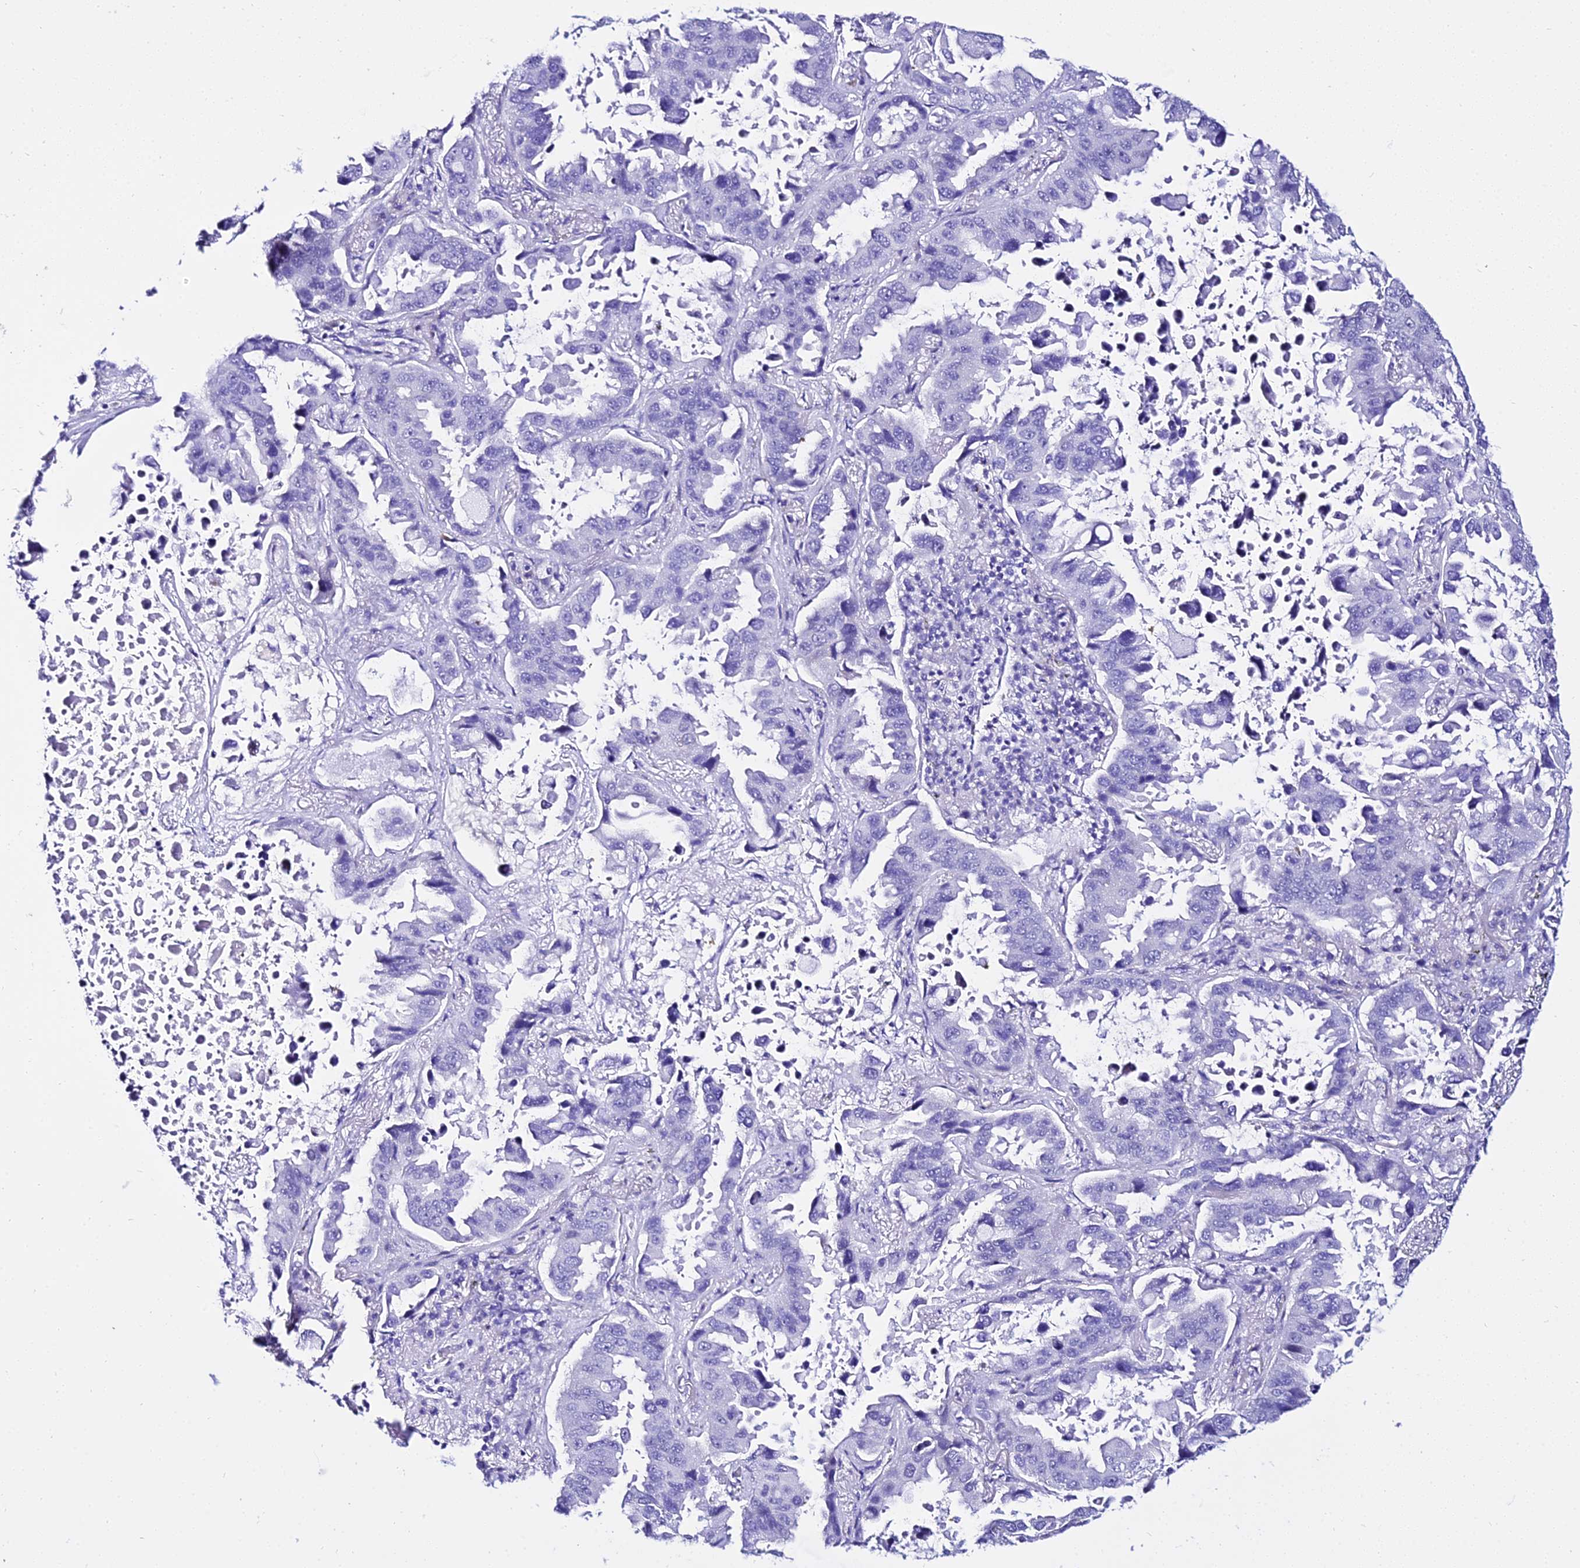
{"staining": {"intensity": "negative", "quantity": "none", "location": "none"}, "tissue": "lung cancer", "cell_type": "Tumor cells", "image_type": "cancer", "snomed": [{"axis": "morphology", "description": "Adenocarcinoma, NOS"}, {"axis": "topography", "description": "Lung"}], "caption": "Immunohistochemistry (IHC) histopathology image of neoplastic tissue: lung cancer stained with DAB (3,3'-diaminobenzidine) shows no significant protein positivity in tumor cells.", "gene": "DEFB106A", "patient": {"sex": "male", "age": 64}}